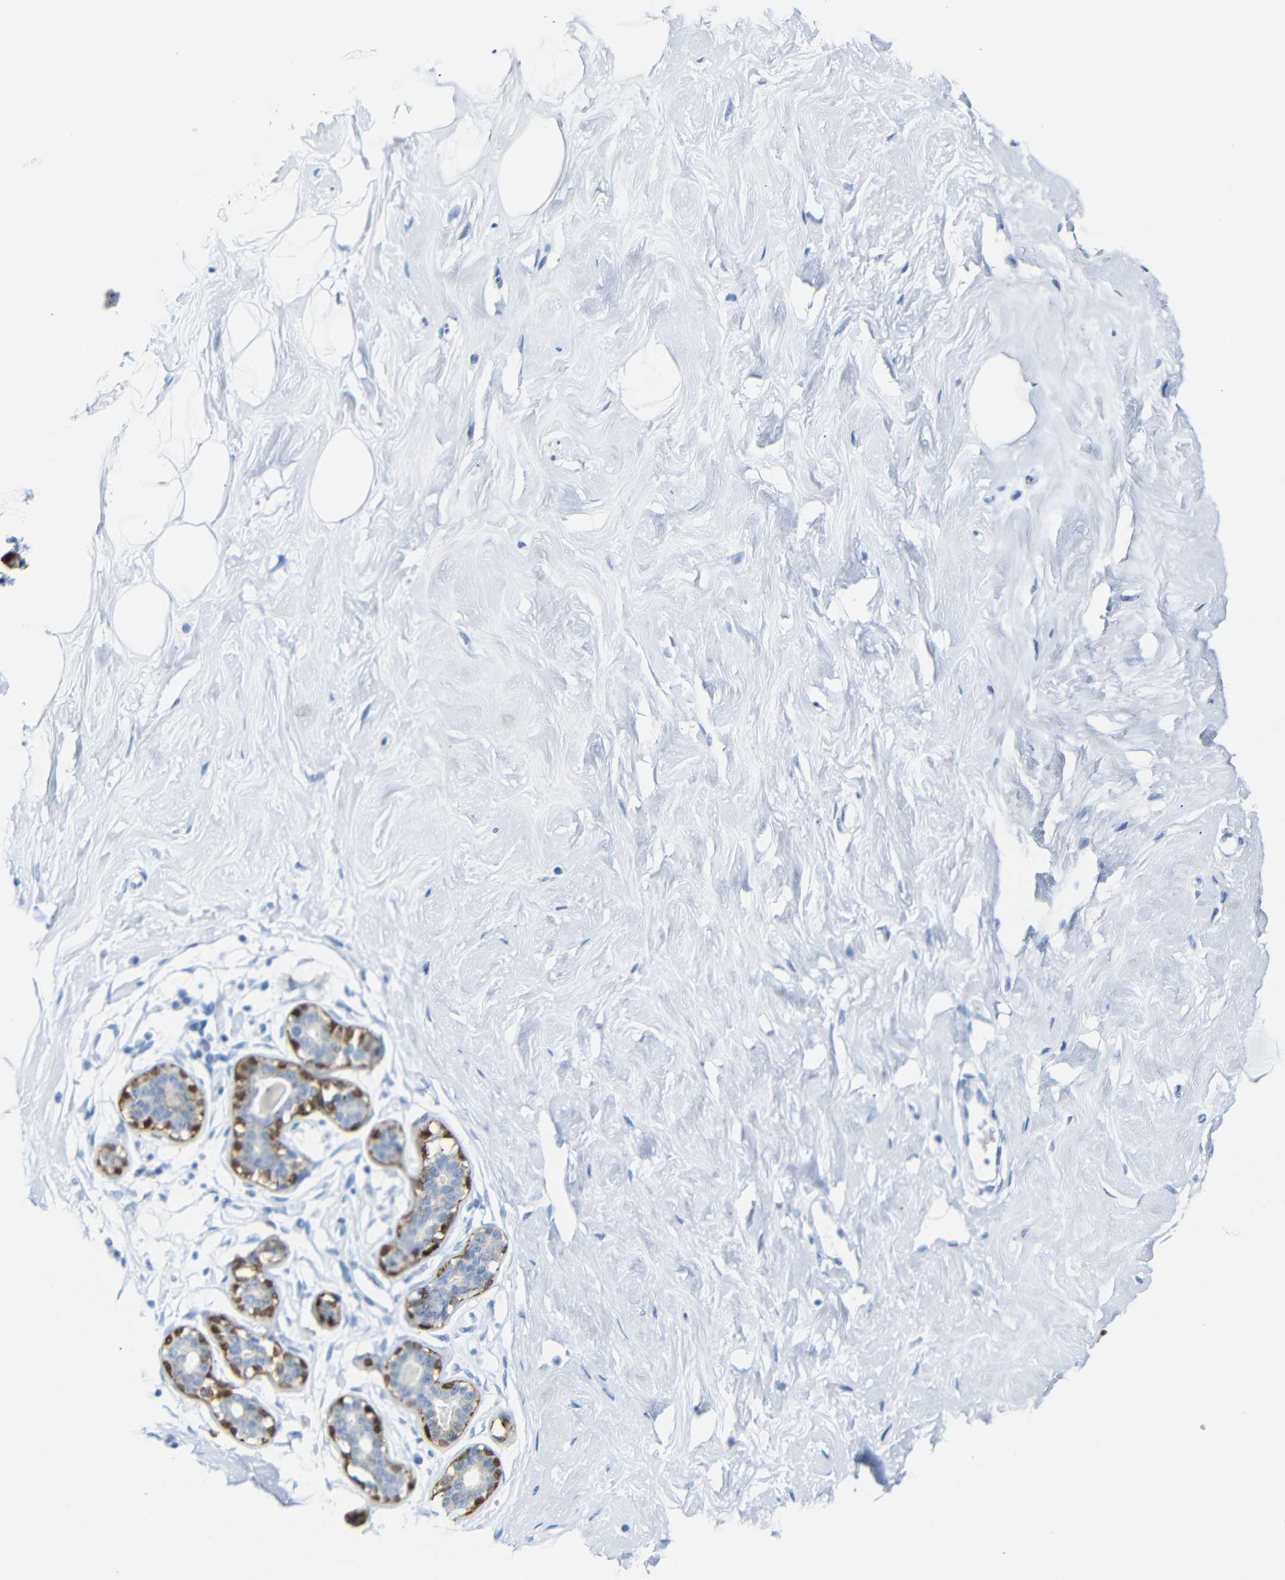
{"staining": {"intensity": "negative", "quantity": "none", "location": "none"}, "tissue": "breast", "cell_type": "Adipocytes", "image_type": "normal", "snomed": [{"axis": "morphology", "description": "Normal tissue, NOS"}, {"axis": "topography", "description": "Breast"}], "caption": "Image shows no significant protein staining in adipocytes of benign breast.", "gene": "MT1A", "patient": {"sex": "female", "age": 23}}